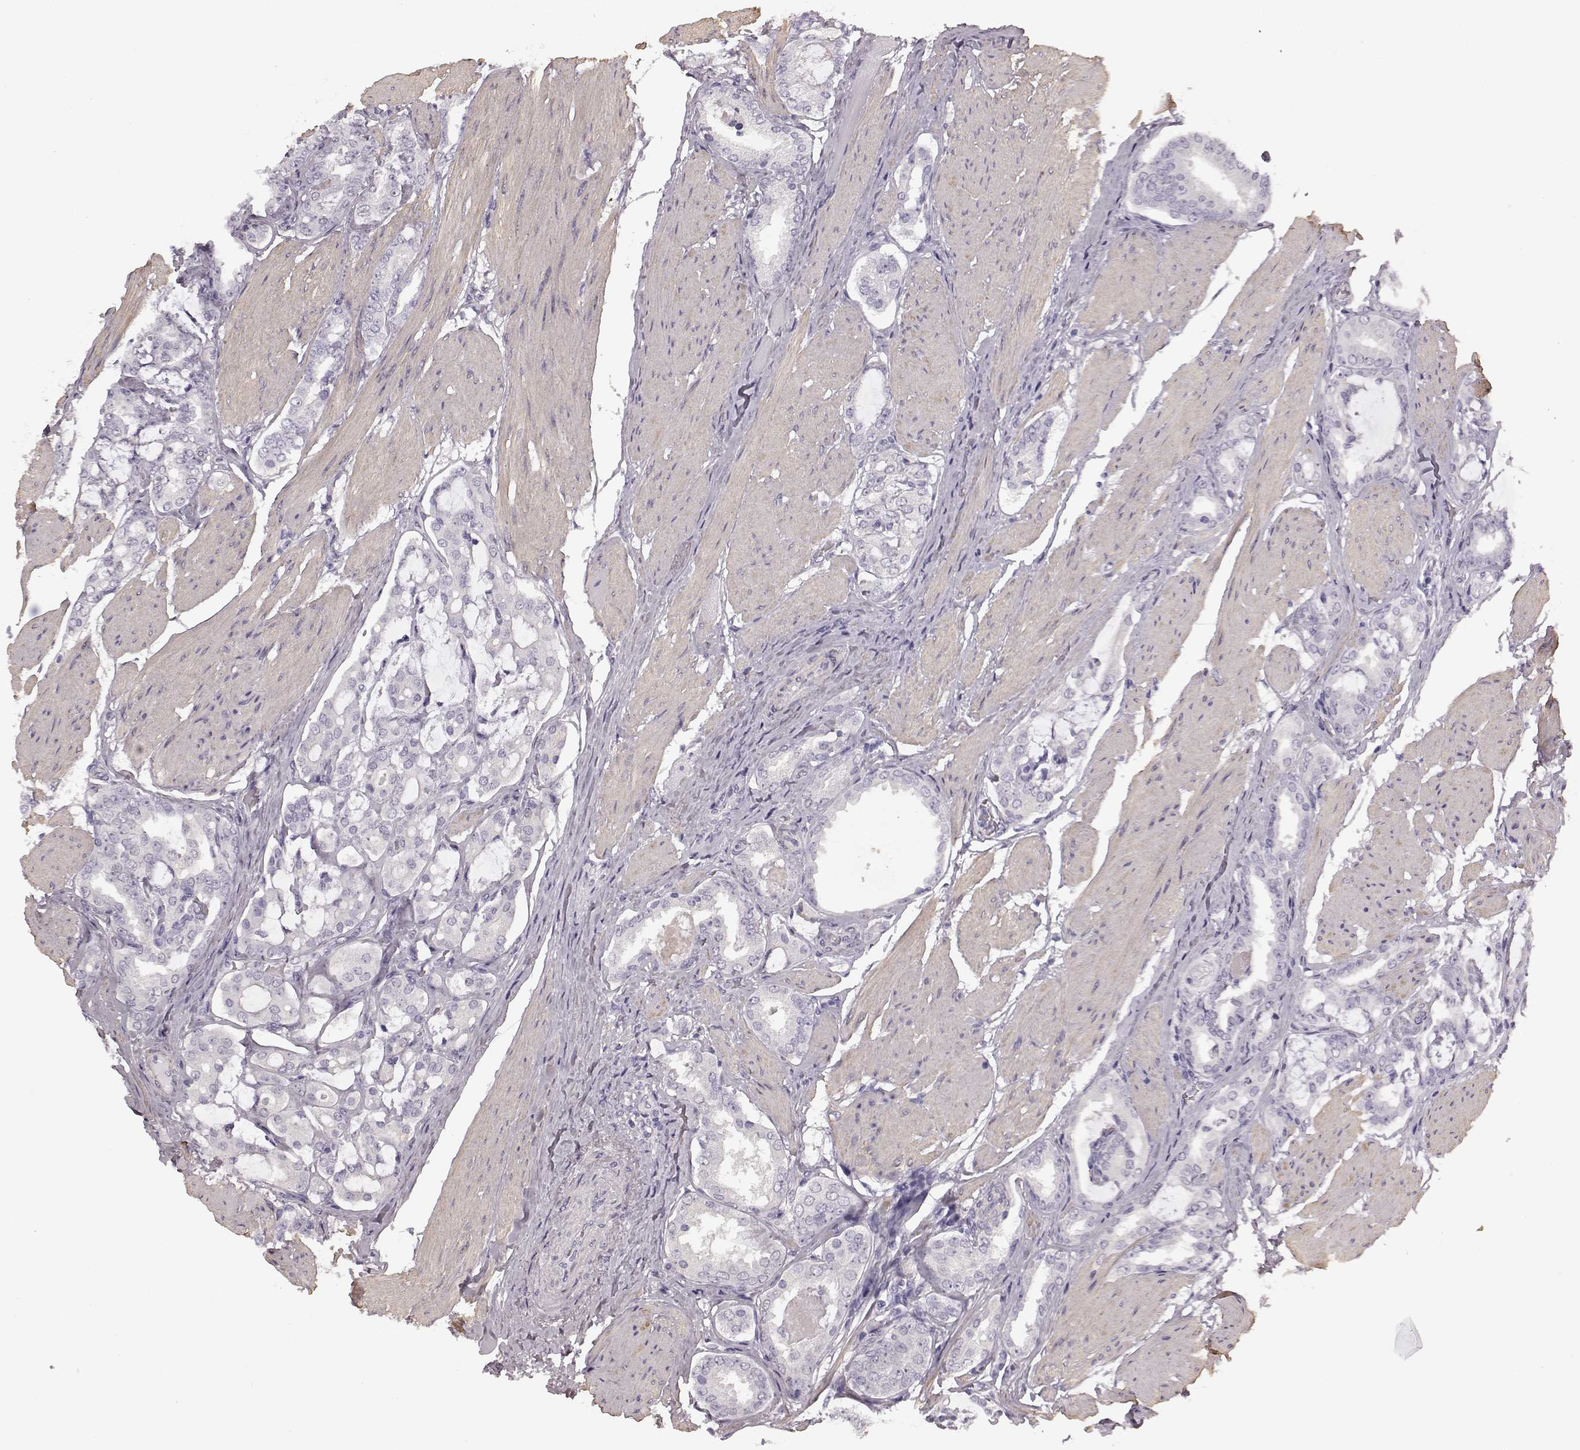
{"staining": {"intensity": "negative", "quantity": "none", "location": "none"}, "tissue": "prostate cancer", "cell_type": "Tumor cells", "image_type": "cancer", "snomed": [{"axis": "morphology", "description": "Adenocarcinoma, High grade"}, {"axis": "topography", "description": "Prostate"}], "caption": "An immunohistochemistry photomicrograph of prostate adenocarcinoma (high-grade) is shown. There is no staining in tumor cells of prostate adenocarcinoma (high-grade).", "gene": "SLCO3A1", "patient": {"sex": "male", "age": 63}}